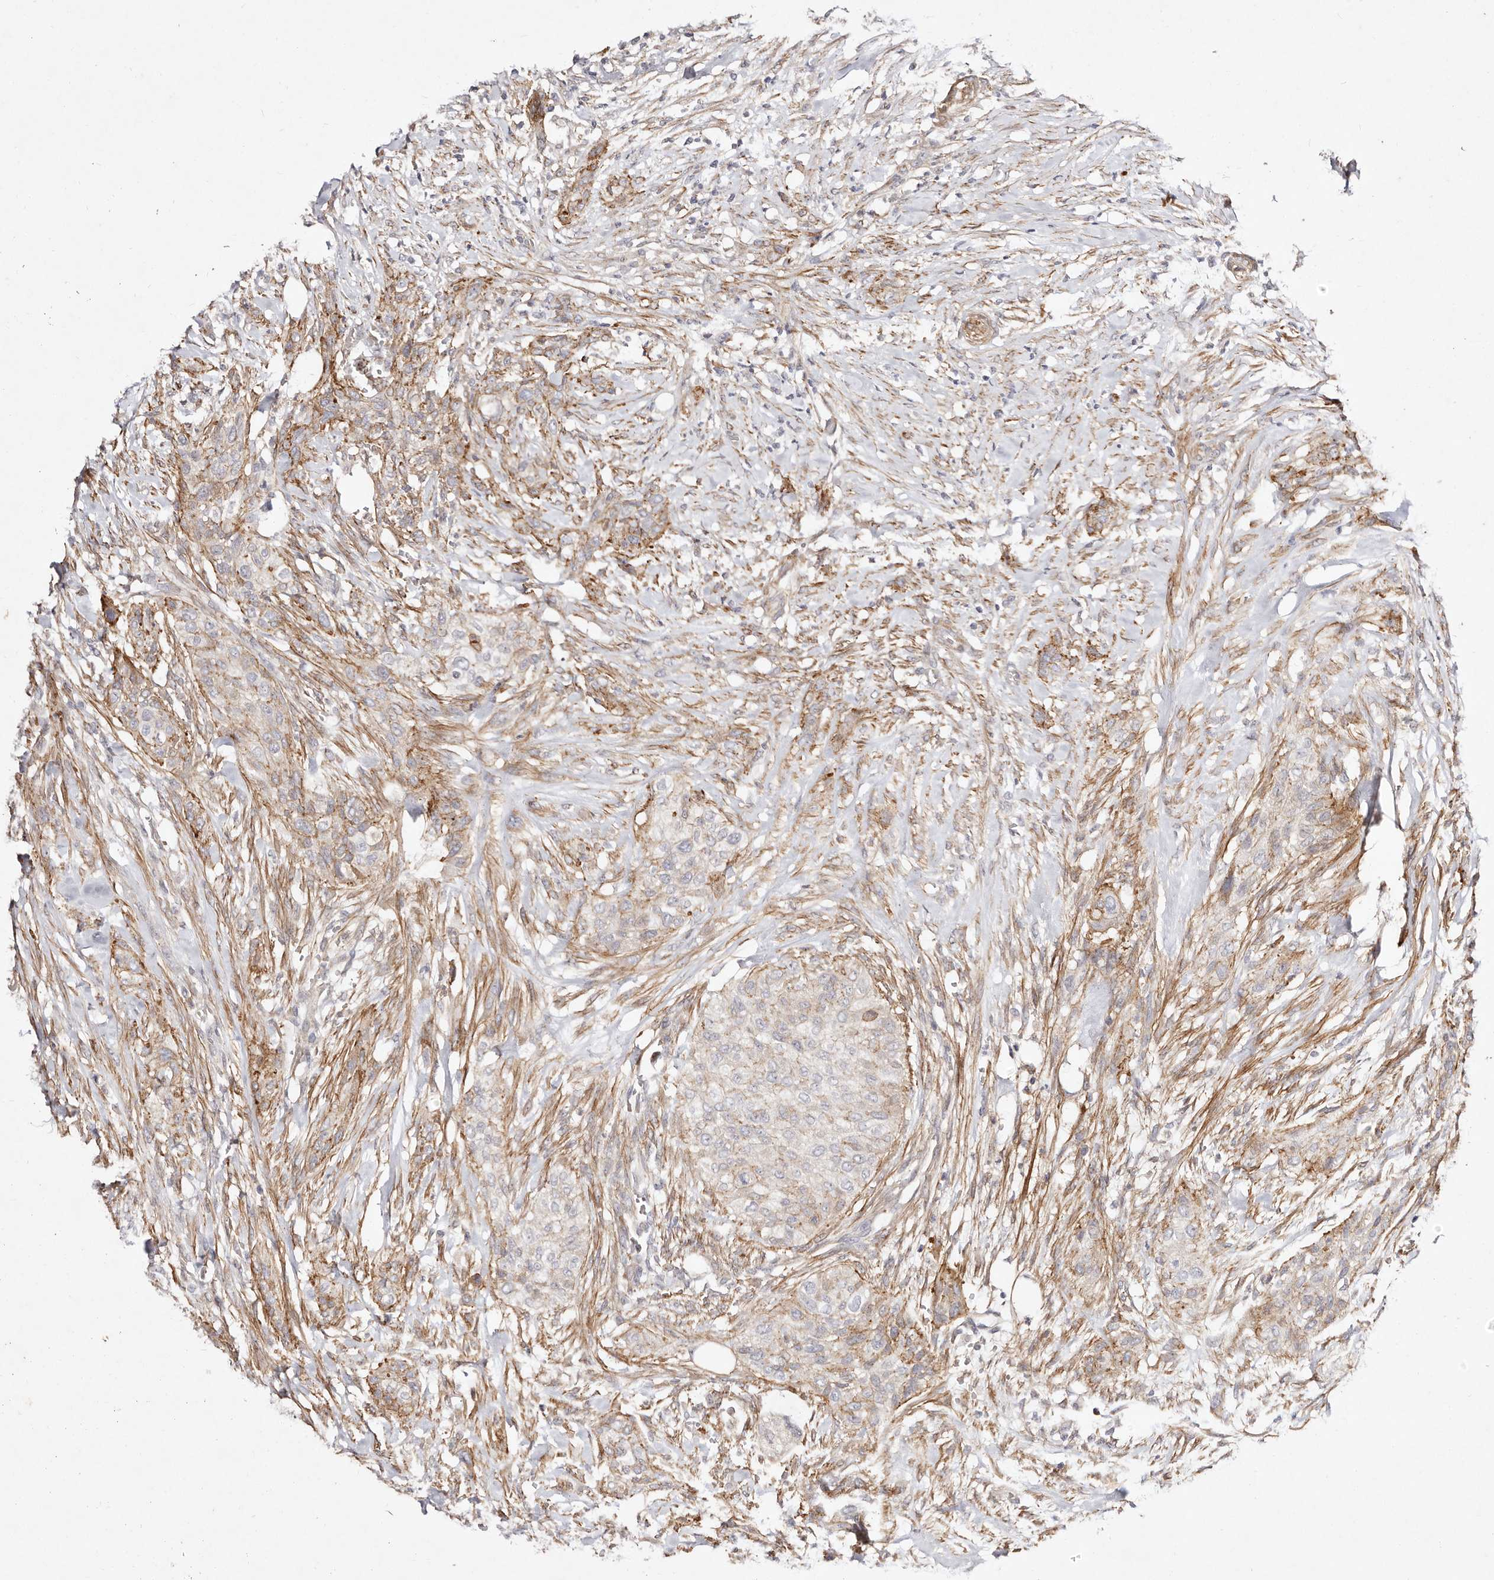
{"staining": {"intensity": "moderate", "quantity": "25%-75%", "location": "cytoplasmic/membranous"}, "tissue": "urothelial cancer", "cell_type": "Tumor cells", "image_type": "cancer", "snomed": [{"axis": "morphology", "description": "Urothelial carcinoma, High grade"}, {"axis": "topography", "description": "Urinary bladder"}], "caption": "Immunohistochemistry (DAB (3,3'-diaminobenzidine)) staining of human high-grade urothelial carcinoma shows moderate cytoplasmic/membranous protein positivity in approximately 25%-75% of tumor cells. The staining was performed using DAB (3,3'-diaminobenzidine), with brown indicating positive protein expression. Nuclei are stained blue with hematoxylin.", "gene": "MTMR11", "patient": {"sex": "male", "age": 35}}